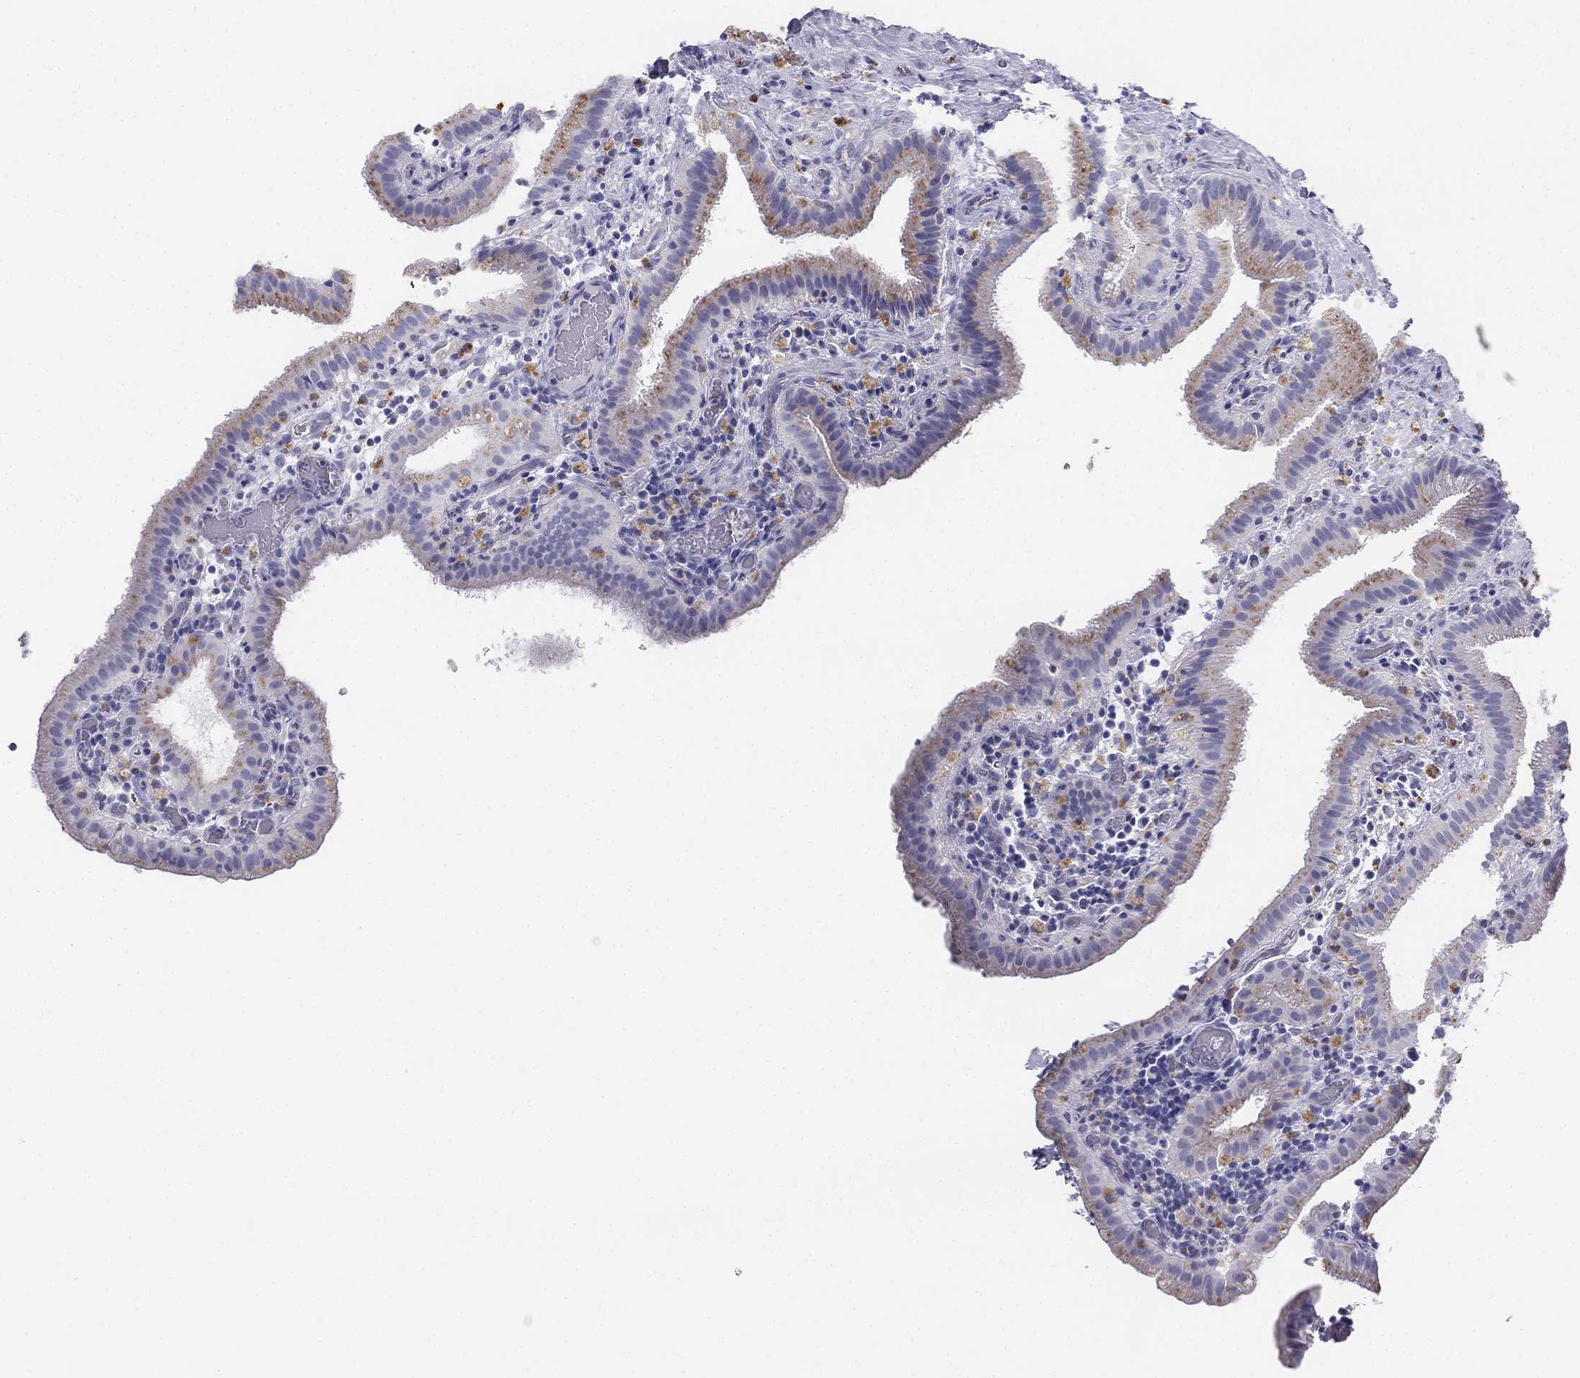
{"staining": {"intensity": "negative", "quantity": "none", "location": "none"}, "tissue": "gallbladder", "cell_type": "Glandular cells", "image_type": "normal", "snomed": [{"axis": "morphology", "description": "Normal tissue, NOS"}, {"axis": "topography", "description": "Gallbladder"}], "caption": "IHC photomicrograph of benign gallbladder: human gallbladder stained with DAB shows no significant protein staining in glandular cells. The staining was performed using DAB to visualize the protein expression in brown, while the nuclei were stained in blue with hematoxylin (Magnification: 20x).", "gene": "ALOXE3", "patient": {"sex": "male", "age": 62}}